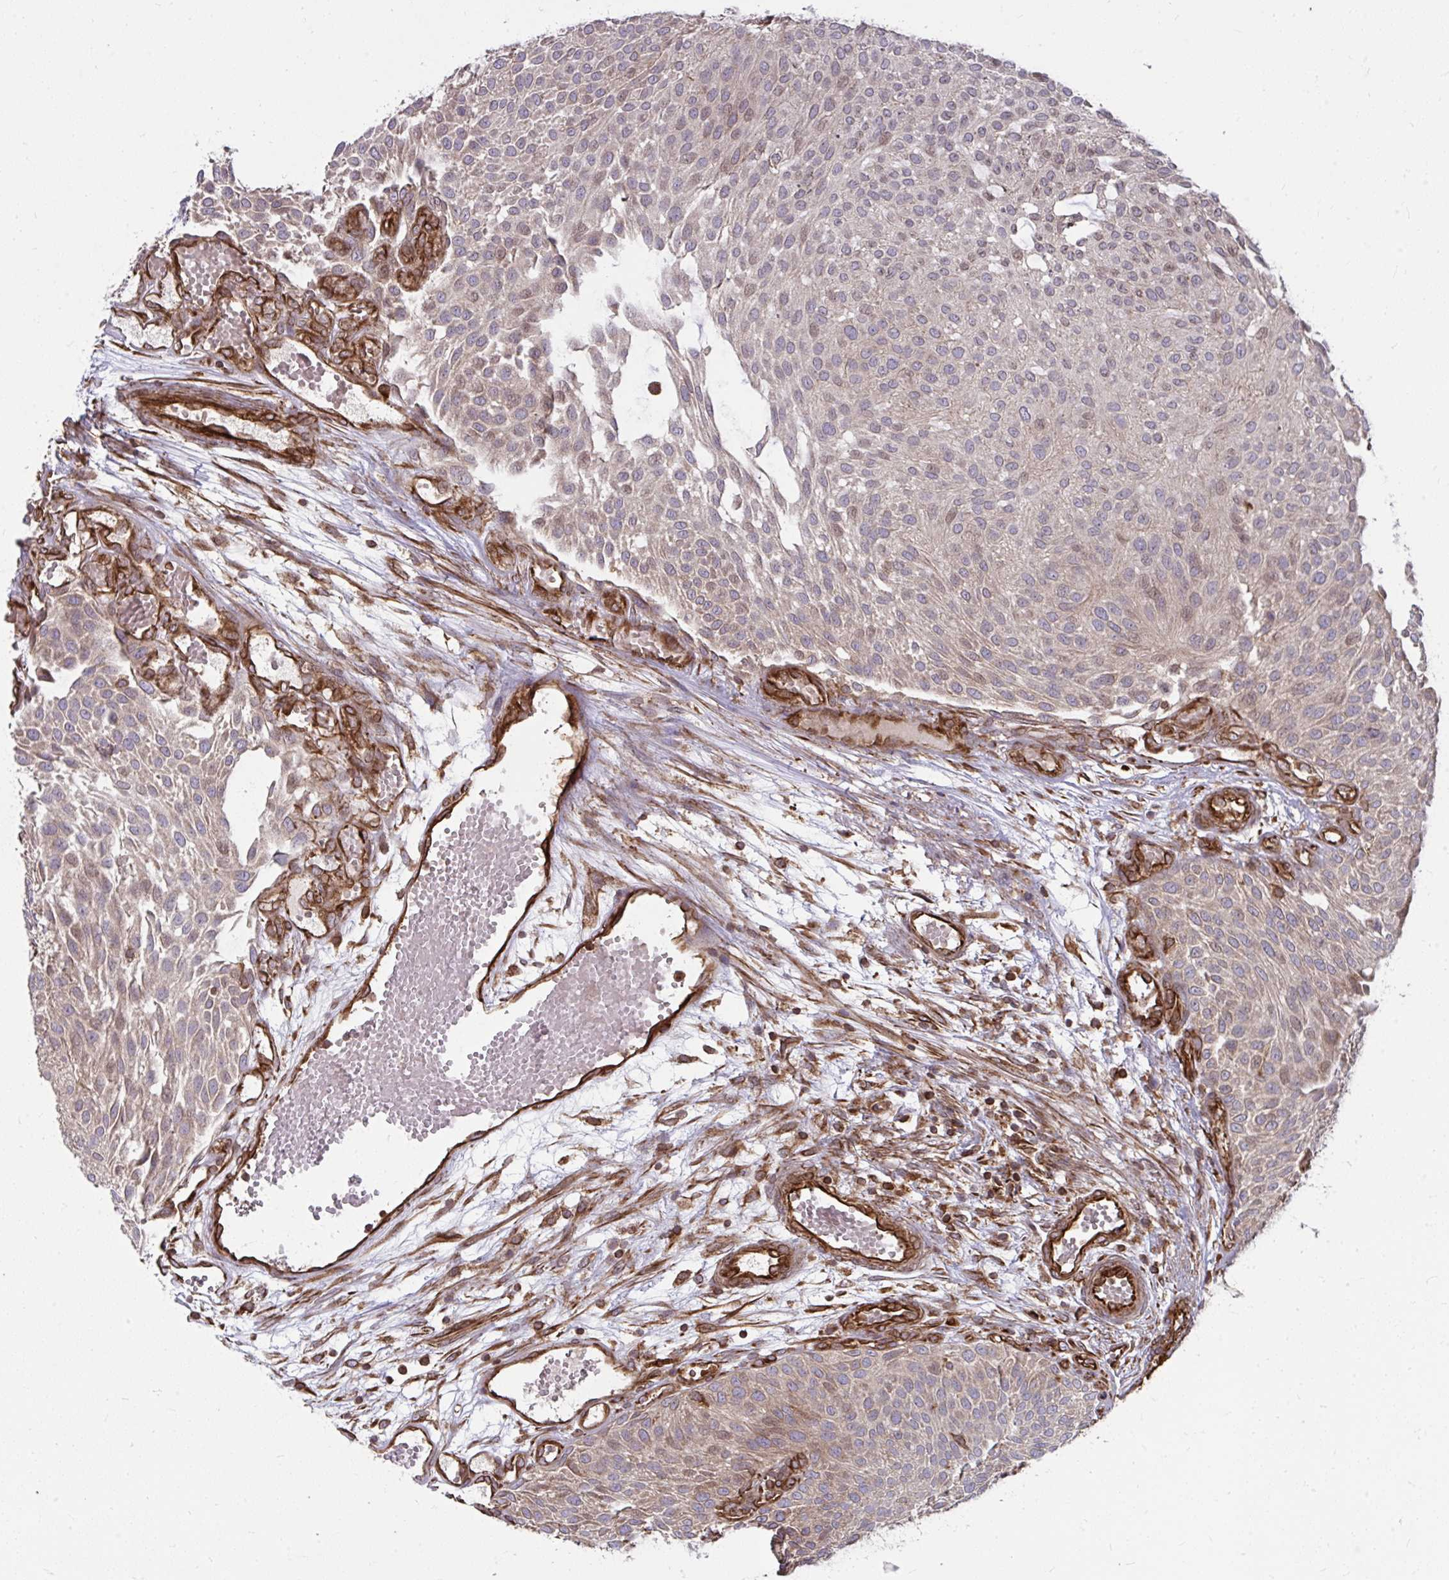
{"staining": {"intensity": "weak", "quantity": "25%-75%", "location": "cytoplasmic/membranous"}, "tissue": "urothelial cancer", "cell_type": "Tumor cells", "image_type": "cancer", "snomed": [{"axis": "morphology", "description": "Urothelial carcinoma, NOS"}, {"axis": "topography", "description": "Urinary bladder"}], "caption": "DAB (3,3'-diaminobenzidine) immunohistochemical staining of transitional cell carcinoma shows weak cytoplasmic/membranous protein staining in approximately 25%-75% of tumor cells.", "gene": "STIM2", "patient": {"sex": "male", "age": 84}}